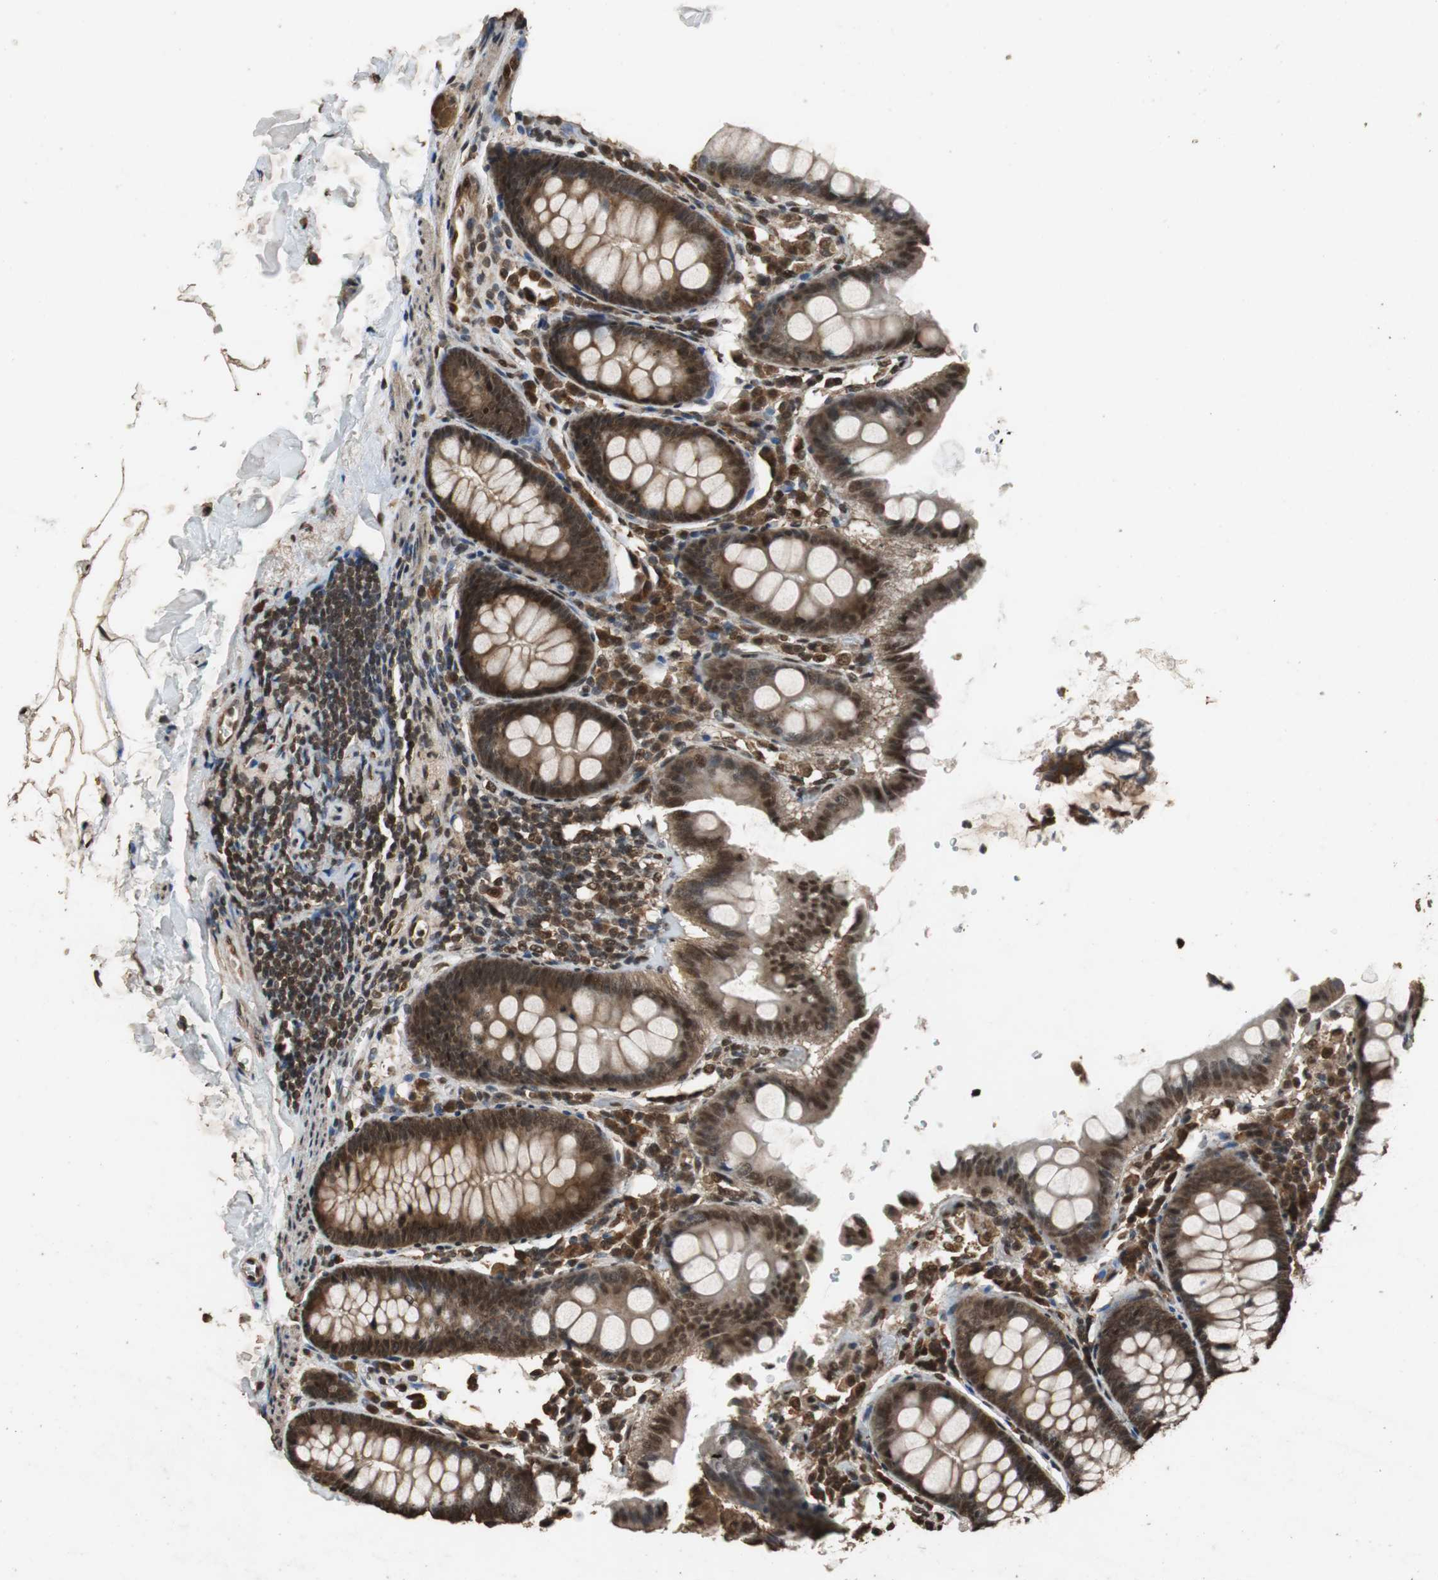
{"staining": {"intensity": "moderate", "quantity": "25%-75%", "location": "cytoplasmic/membranous,nuclear"}, "tissue": "colon", "cell_type": "Endothelial cells", "image_type": "normal", "snomed": [{"axis": "morphology", "description": "Normal tissue, NOS"}, {"axis": "topography", "description": "Colon"}], "caption": "The photomicrograph shows immunohistochemical staining of benign colon. There is moderate cytoplasmic/membranous,nuclear expression is present in approximately 25%-75% of endothelial cells.", "gene": "ZNF18", "patient": {"sex": "female", "age": 61}}